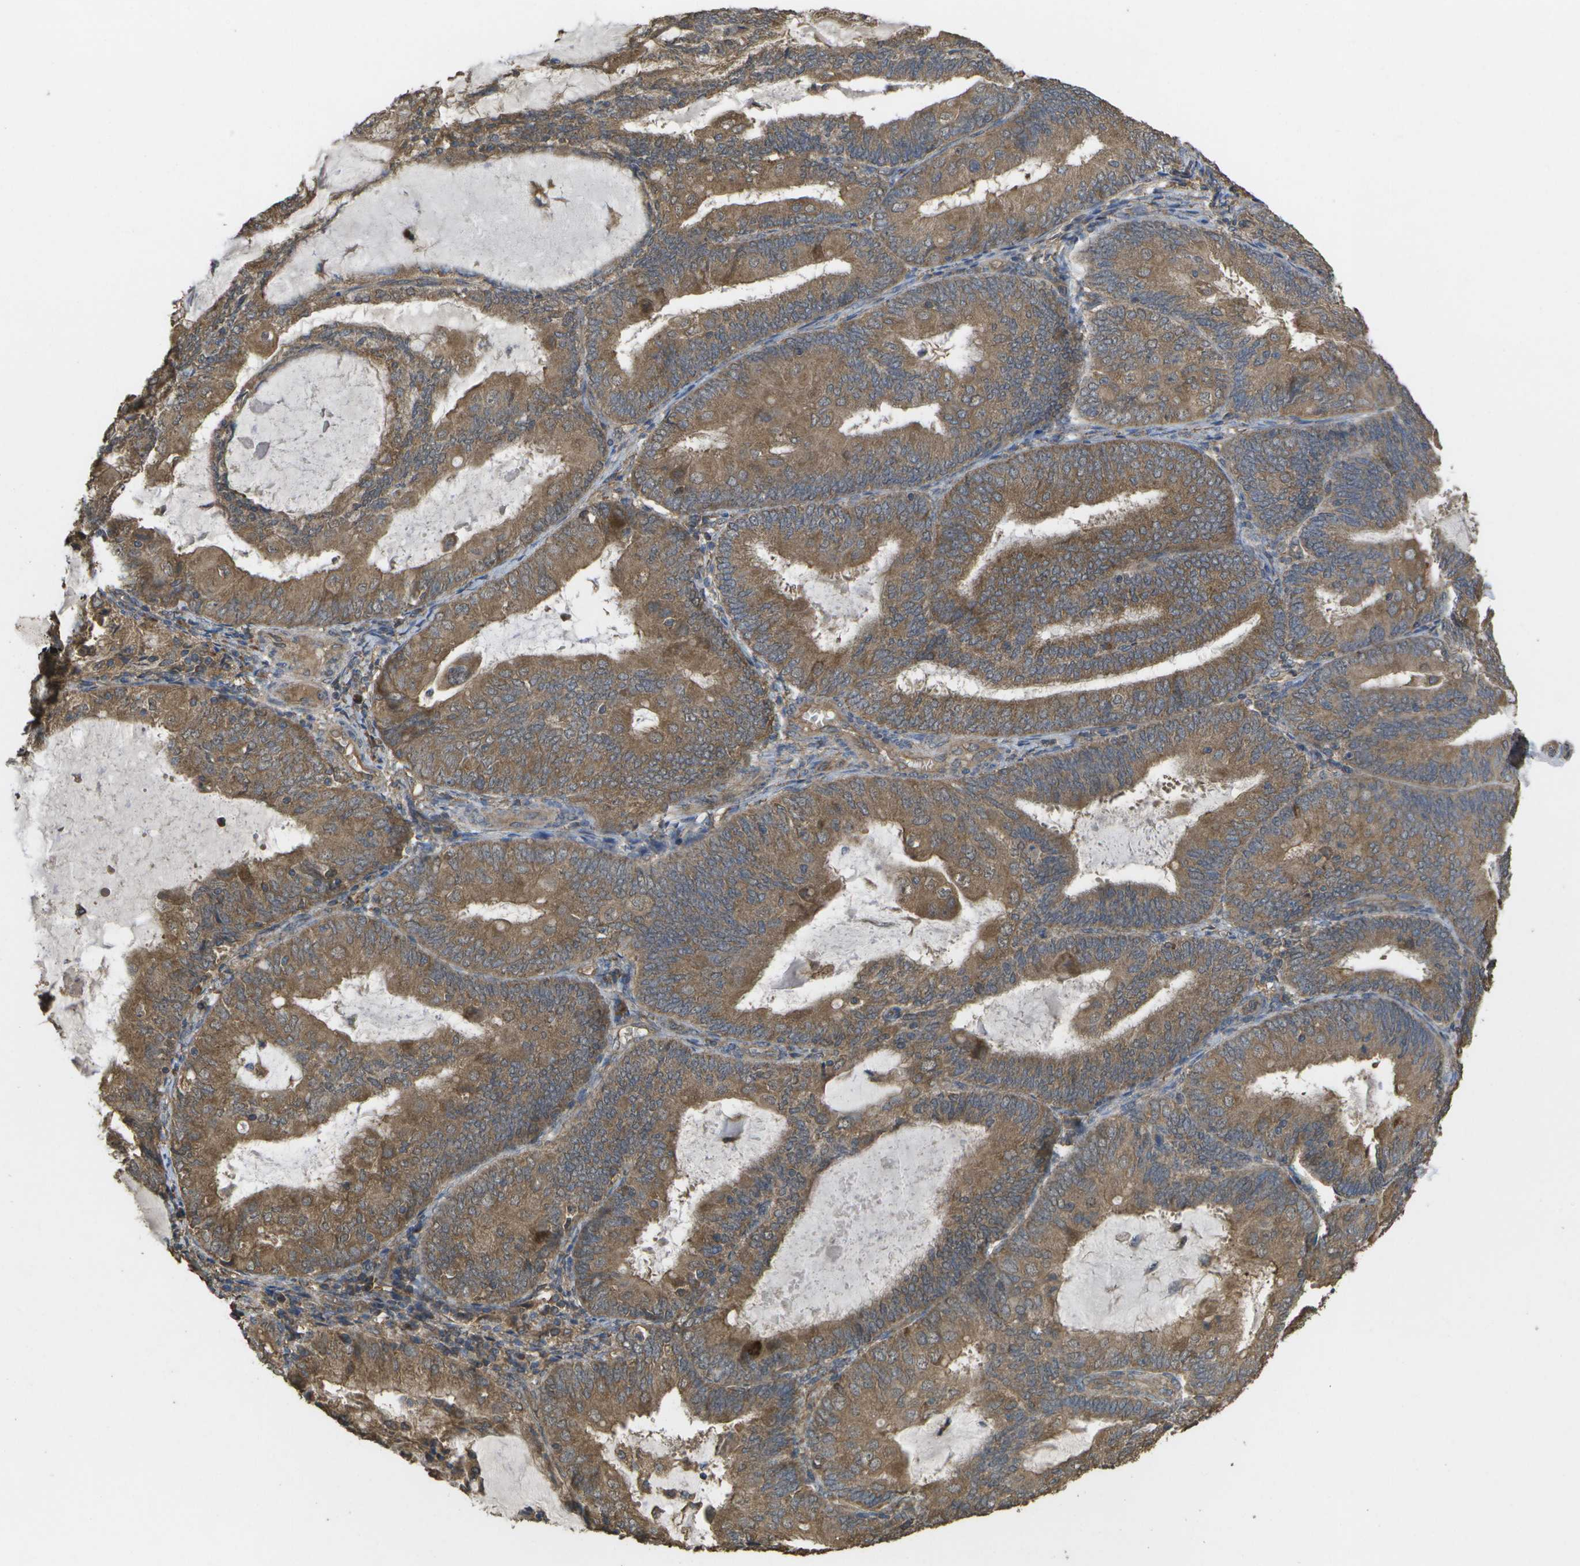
{"staining": {"intensity": "moderate", "quantity": ">75%", "location": "cytoplasmic/membranous"}, "tissue": "endometrial cancer", "cell_type": "Tumor cells", "image_type": "cancer", "snomed": [{"axis": "morphology", "description": "Adenocarcinoma, NOS"}, {"axis": "topography", "description": "Endometrium"}], "caption": "A brown stain highlights moderate cytoplasmic/membranous staining of a protein in endometrial adenocarcinoma tumor cells. The protein of interest is stained brown, and the nuclei are stained in blue (DAB (3,3'-diaminobenzidine) IHC with brightfield microscopy, high magnification).", "gene": "SACS", "patient": {"sex": "female", "age": 81}}